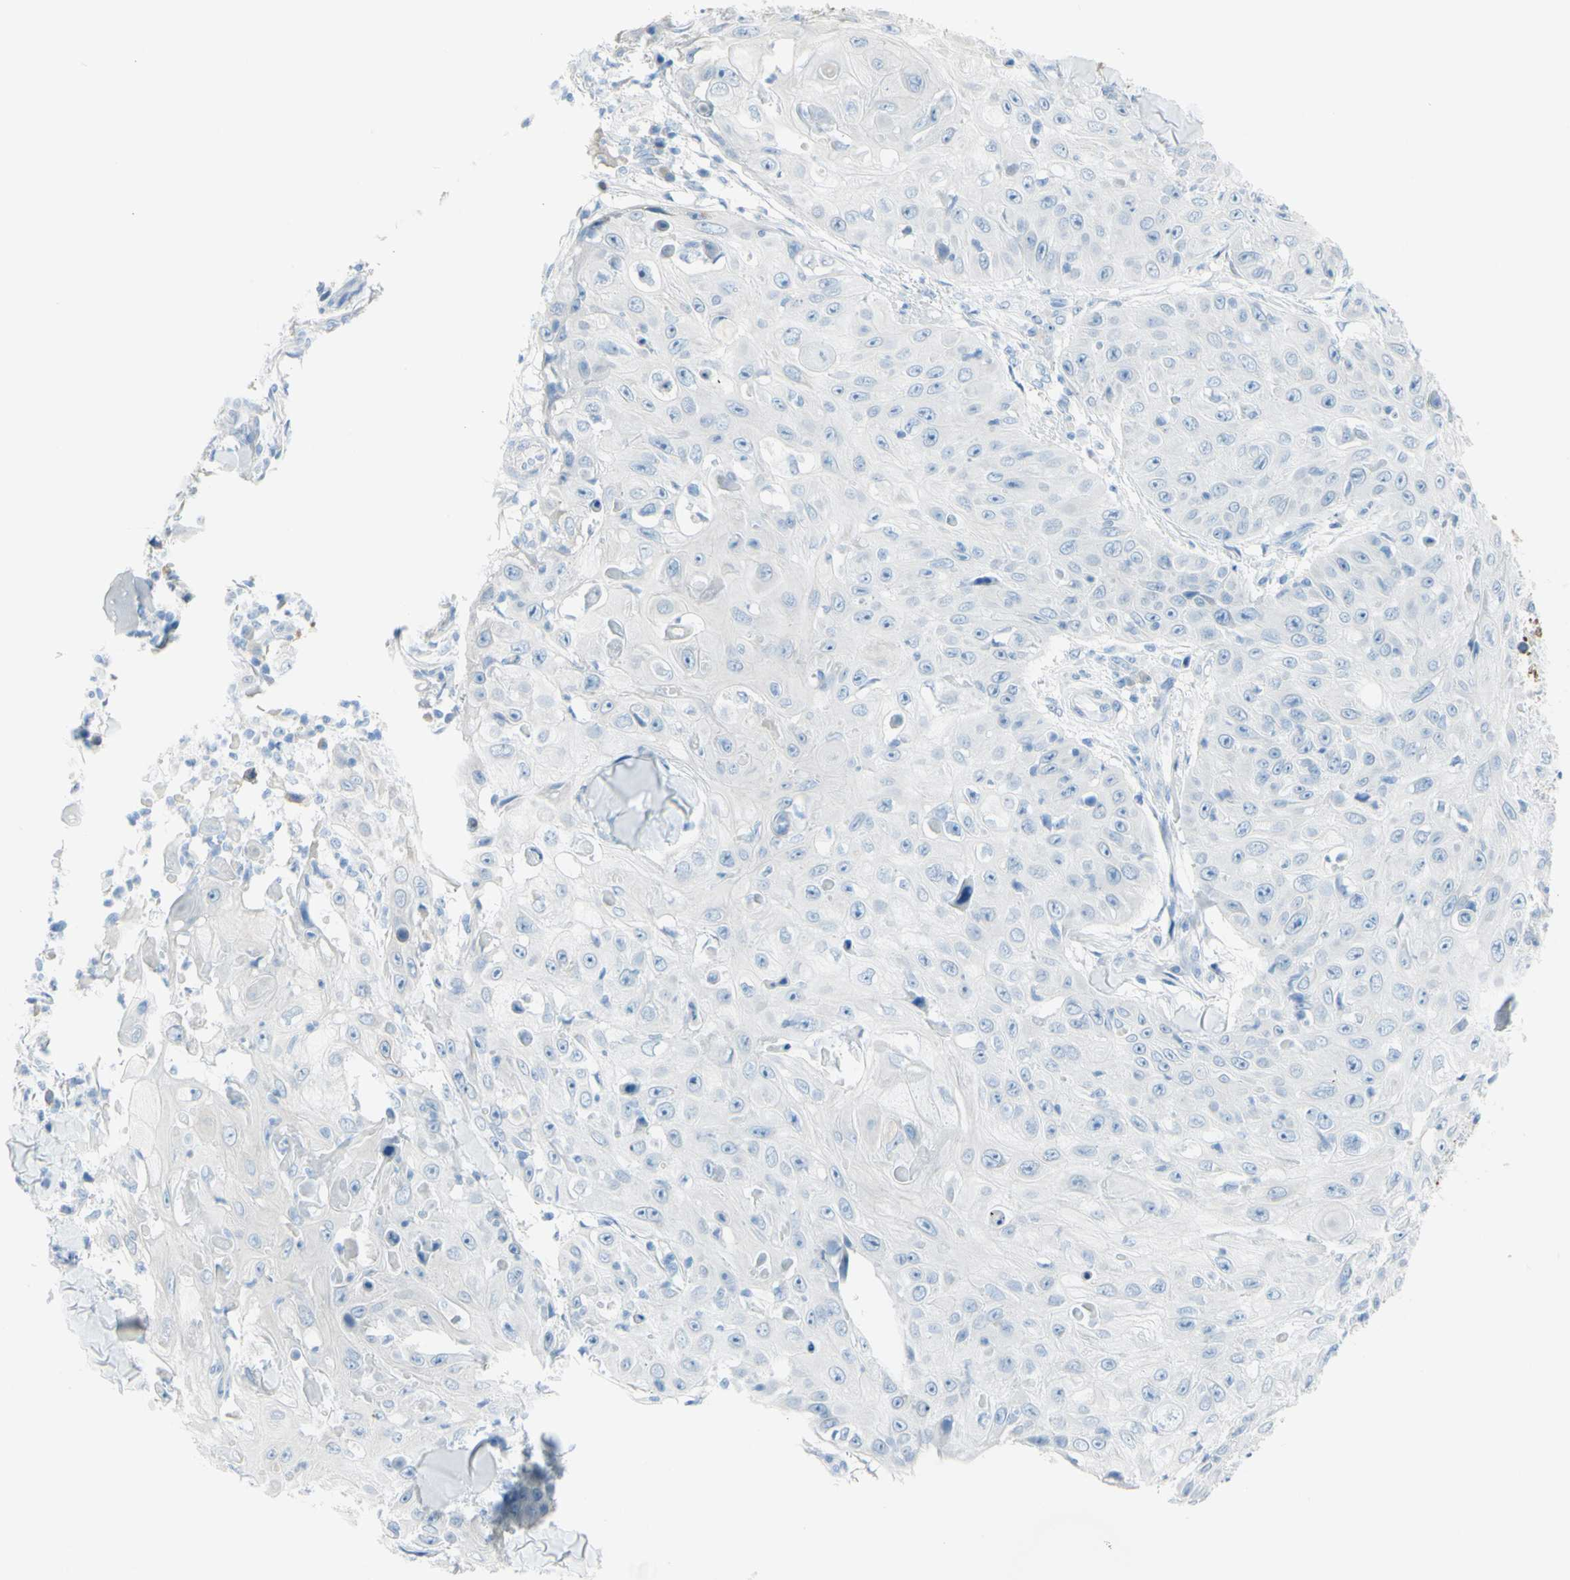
{"staining": {"intensity": "negative", "quantity": "none", "location": "none"}, "tissue": "skin cancer", "cell_type": "Tumor cells", "image_type": "cancer", "snomed": [{"axis": "morphology", "description": "Squamous cell carcinoma, NOS"}, {"axis": "topography", "description": "Skin"}], "caption": "The photomicrograph reveals no significant positivity in tumor cells of skin squamous cell carcinoma.", "gene": "TFPI2", "patient": {"sex": "male", "age": 86}}